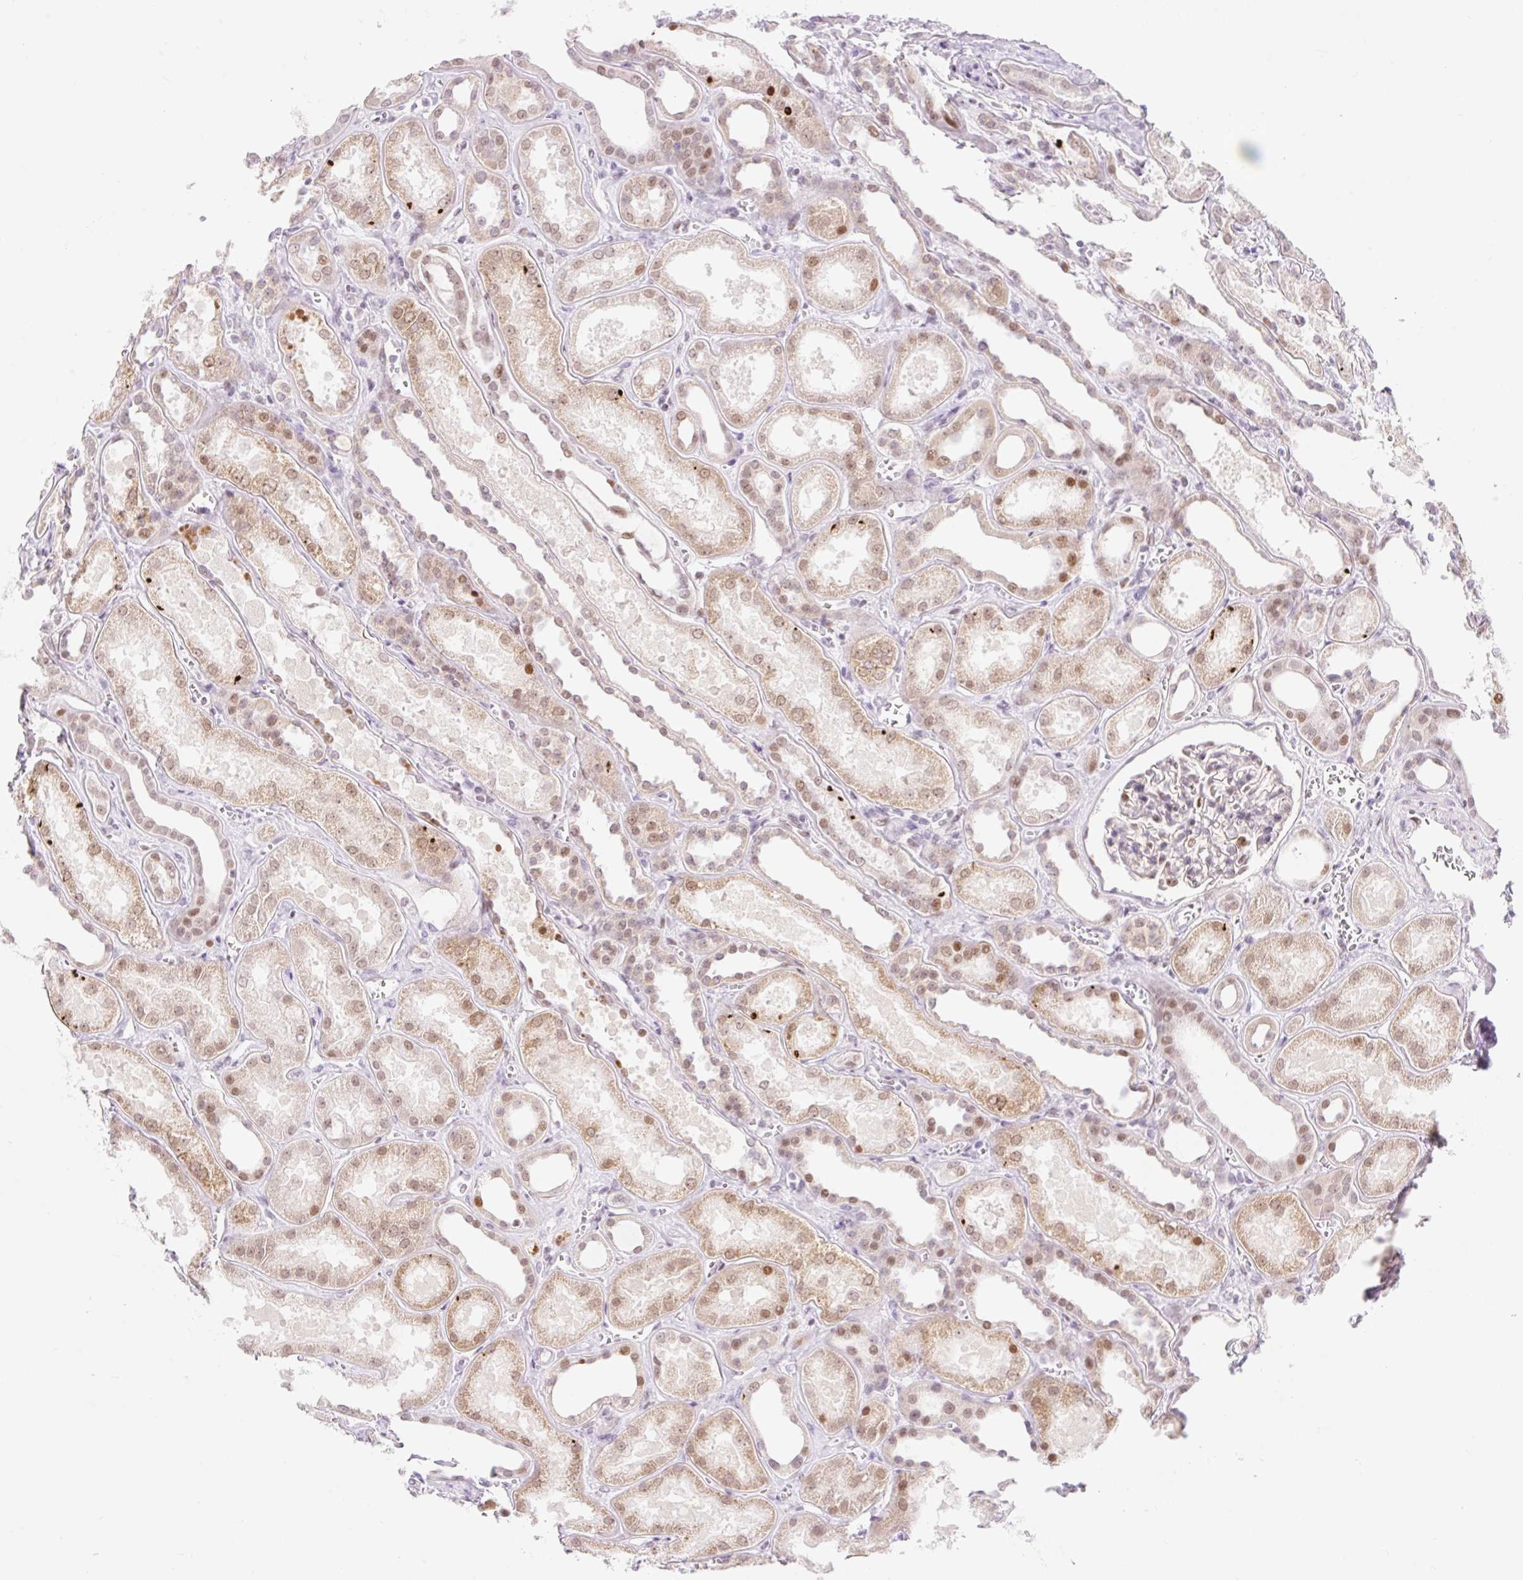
{"staining": {"intensity": "moderate", "quantity": "<25%", "location": "nuclear"}, "tissue": "kidney", "cell_type": "Cells in glomeruli", "image_type": "normal", "snomed": [{"axis": "morphology", "description": "Normal tissue, NOS"}, {"axis": "morphology", "description": "Adenocarcinoma, NOS"}, {"axis": "topography", "description": "Kidney"}], "caption": "Unremarkable kidney displays moderate nuclear expression in approximately <25% of cells in glomeruli The protein of interest is shown in brown color, while the nuclei are stained blue..", "gene": "H2BW1", "patient": {"sex": "female", "age": 68}}